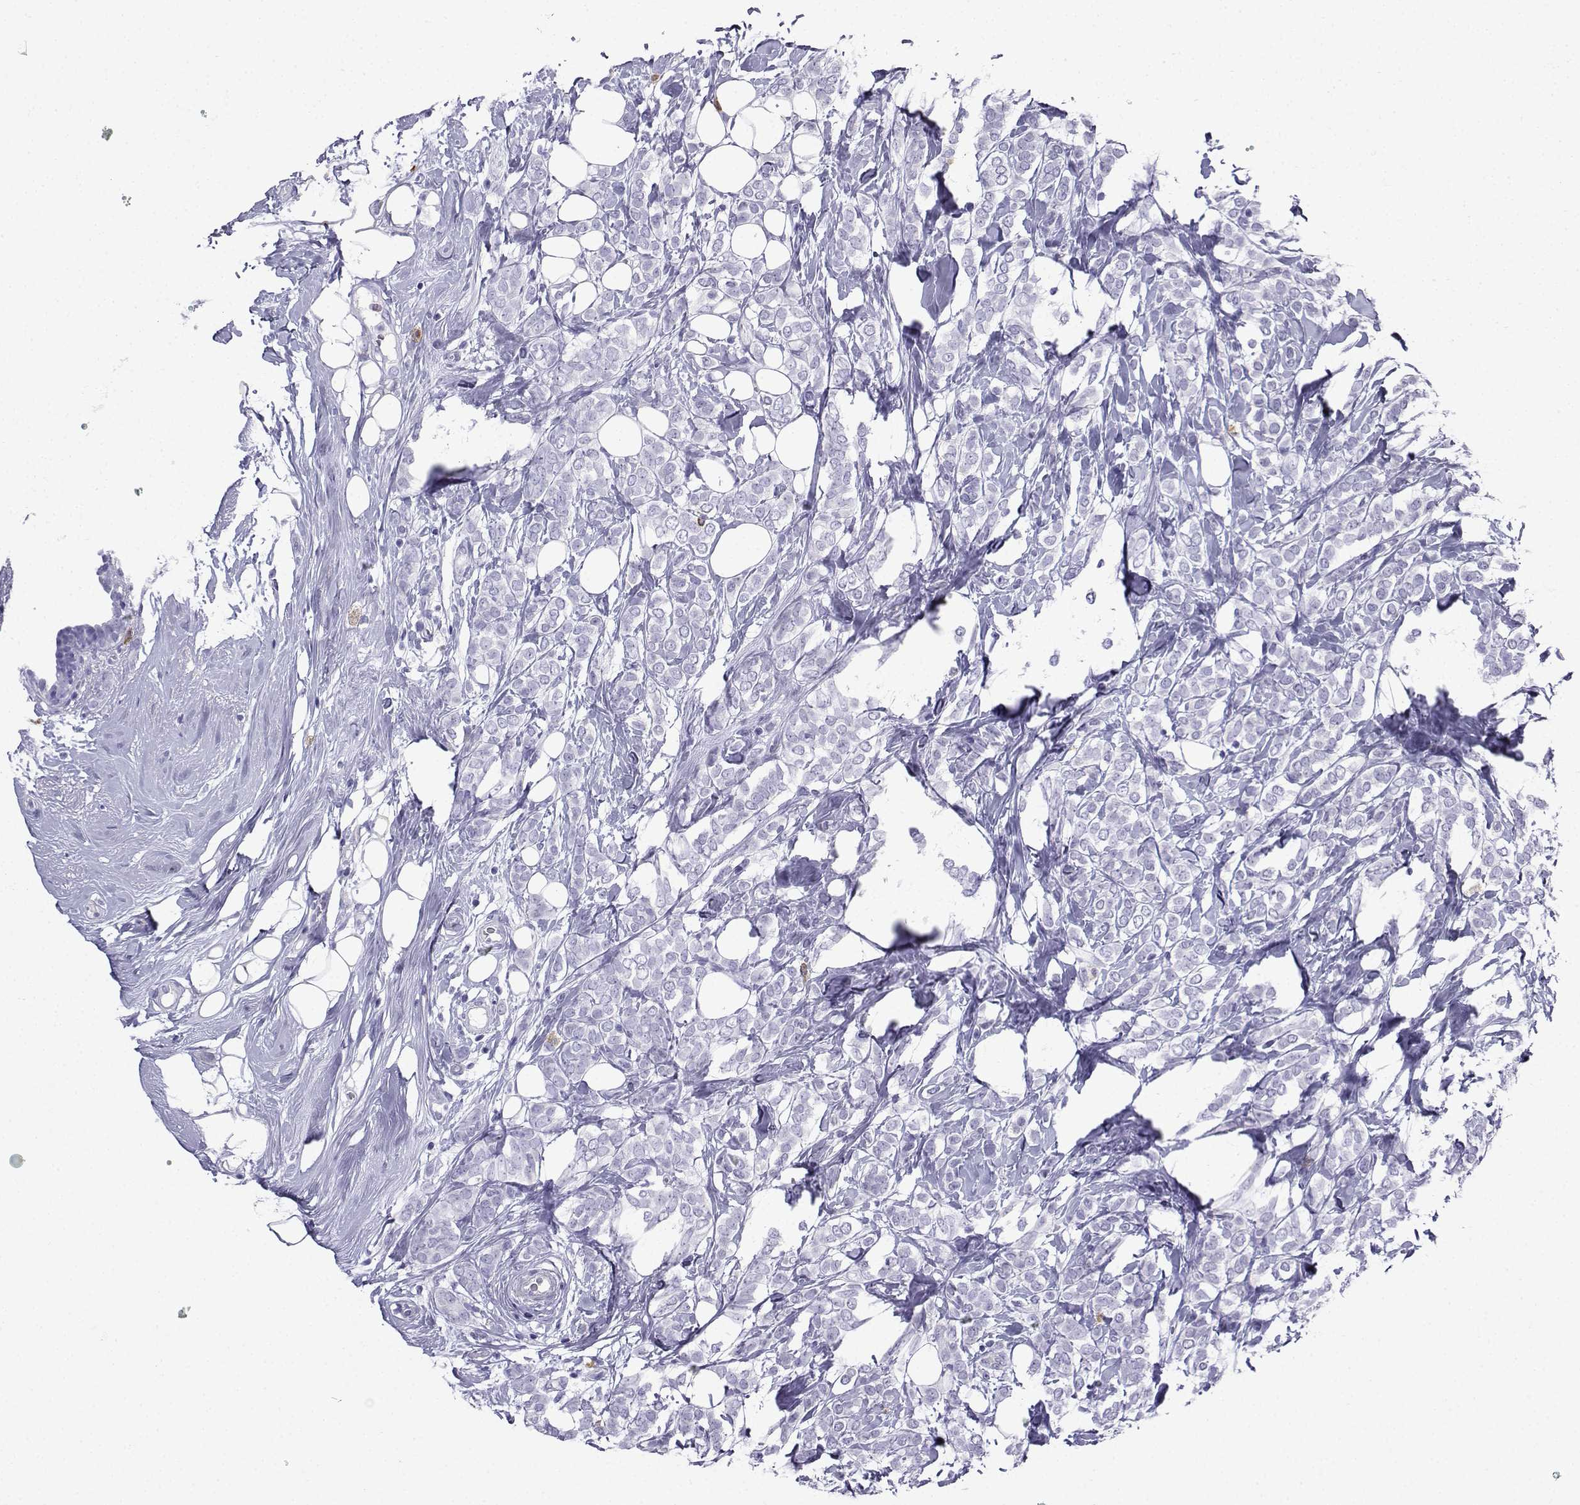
{"staining": {"intensity": "negative", "quantity": "none", "location": "none"}, "tissue": "breast cancer", "cell_type": "Tumor cells", "image_type": "cancer", "snomed": [{"axis": "morphology", "description": "Lobular carcinoma"}, {"axis": "topography", "description": "Breast"}], "caption": "This is an immunohistochemistry micrograph of human lobular carcinoma (breast). There is no positivity in tumor cells.", "gene": "SLC18A2", "patient": {"sex": "female", "age": 49}}